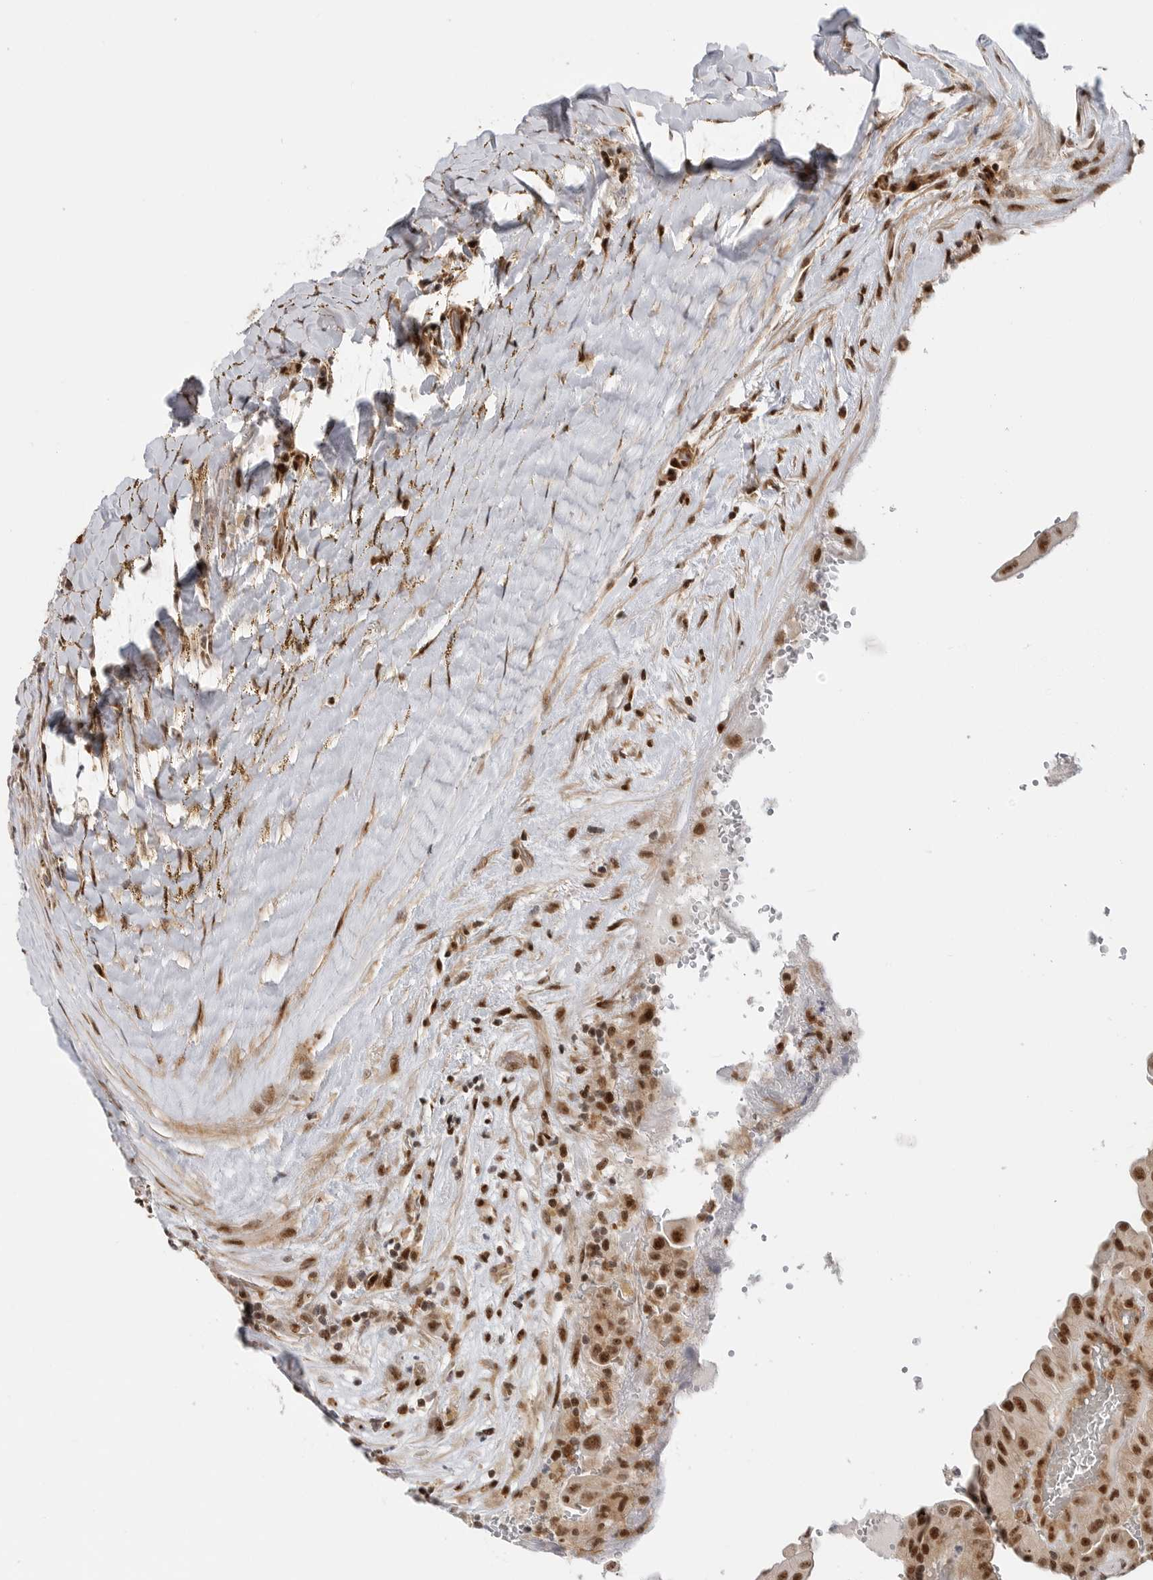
{"staining": {"intensity": "strong", "quantity": ">75%", "location": "nuclear"}, "tissue": "thyroid cancer", "cell_type": "Tumor cells", "image_type": "cancer", "snomed": [{"axis": "morphology", "description": "Papillary adenocarcinoma, NOS"}, {"axis": "topography", "description": "Thyroid gland"}], "caption": "Strong nuclear protein positivity is seen in approximately >75% of tumor cells in papillary adenocarcinoma (thyroid).", "gene": "GPATCH2", "patient": {"sex": "male", "age": 77}}